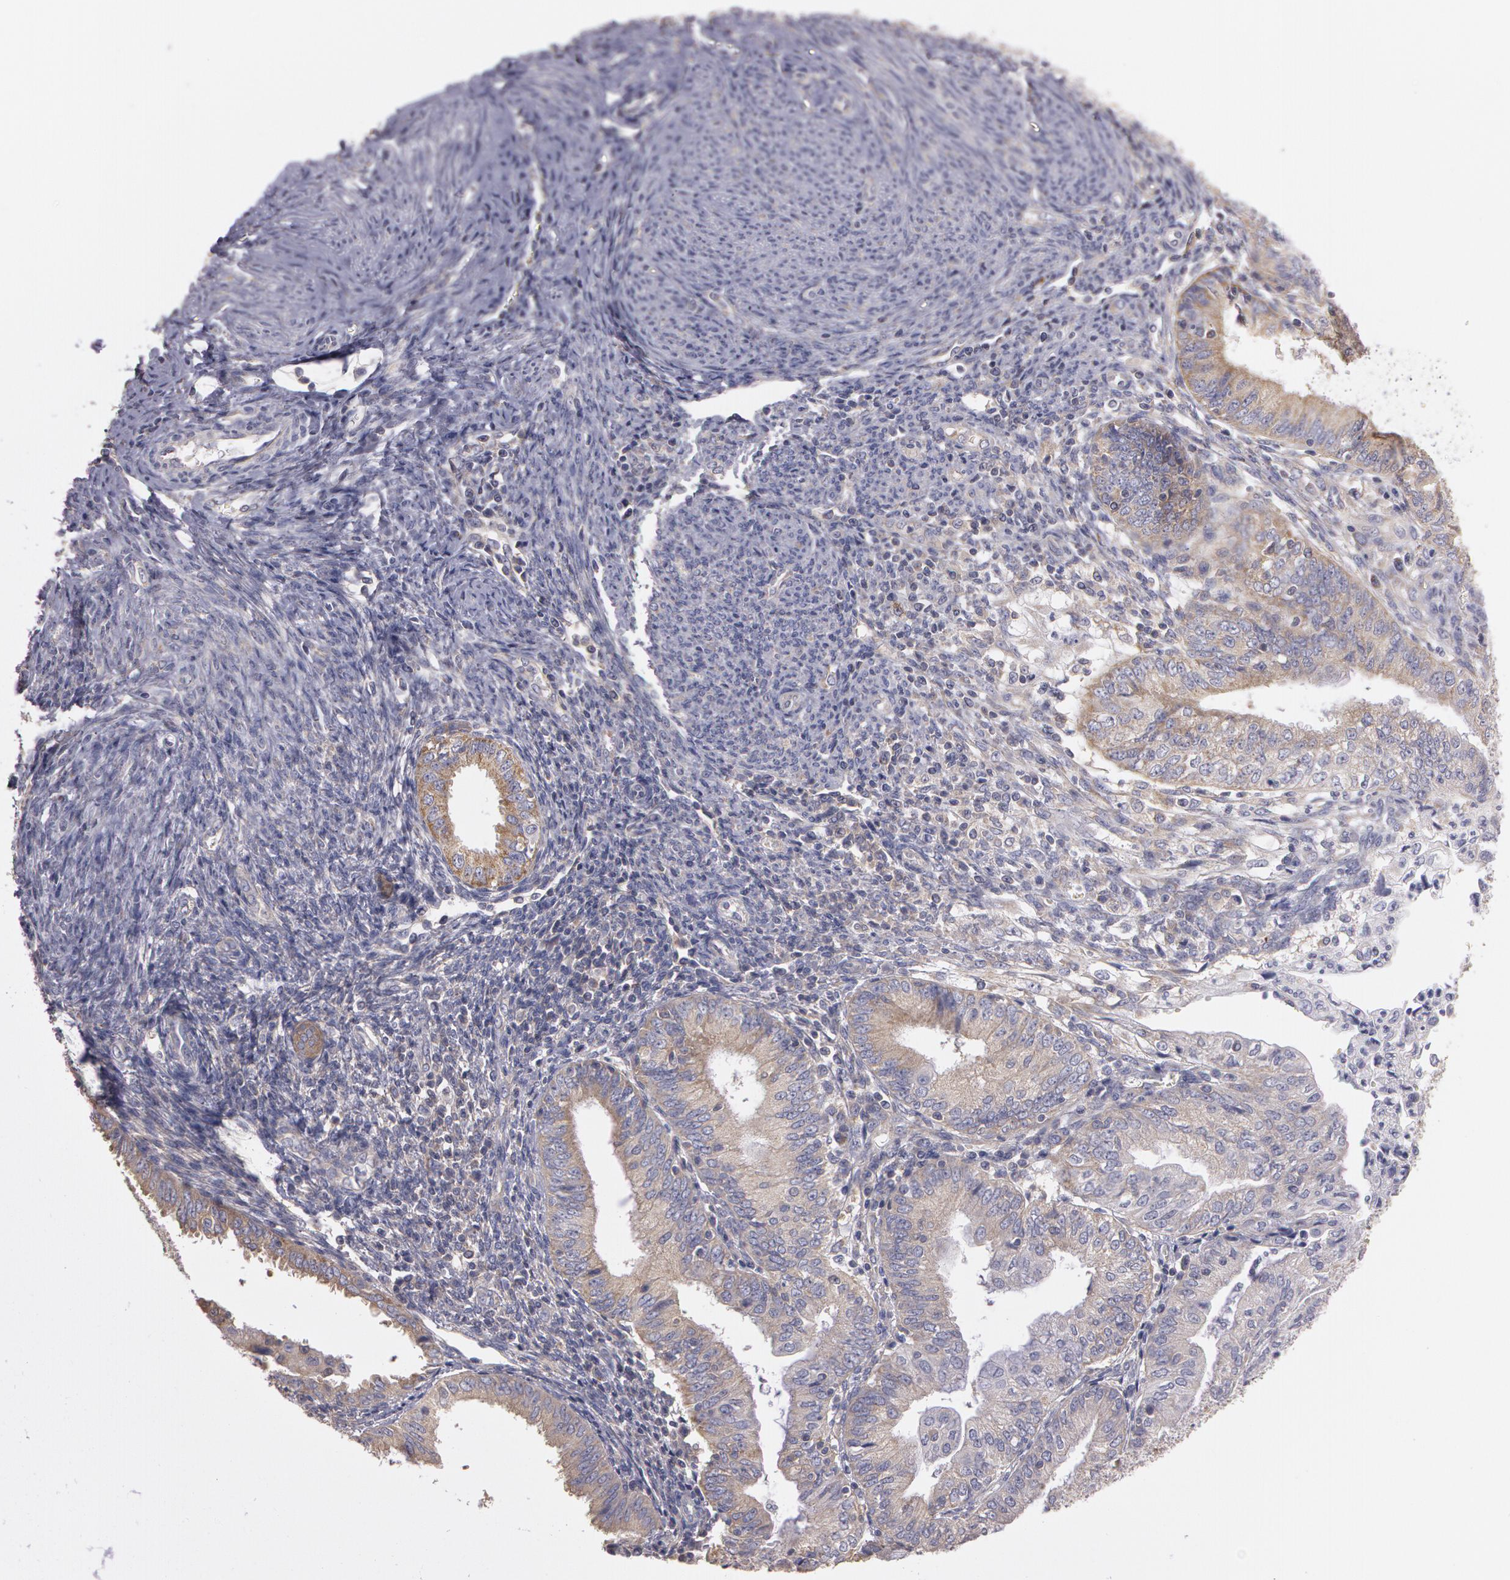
{"staining": {"intensity": "weak", "quantity": "25%-75%", "location": "cytoplasmic/membranous"}, "tissue": "endometrial cancer", "cell_type": "Tumor cells", "image_type": "cancer", "snomed": [{"axis": "morphology", "description": "Adenocarcinoma, NOS"}, {"axis": "topography", "description": "Endometrium"}], "caption": "IHC of endometrial adenocarcinoma displays low levels of weak cytoplasmic/membranous staining in approximately 25%-75% of tumor cells.", "gene": "NEK9", "patient": {"sex": "female", "age": 55}}